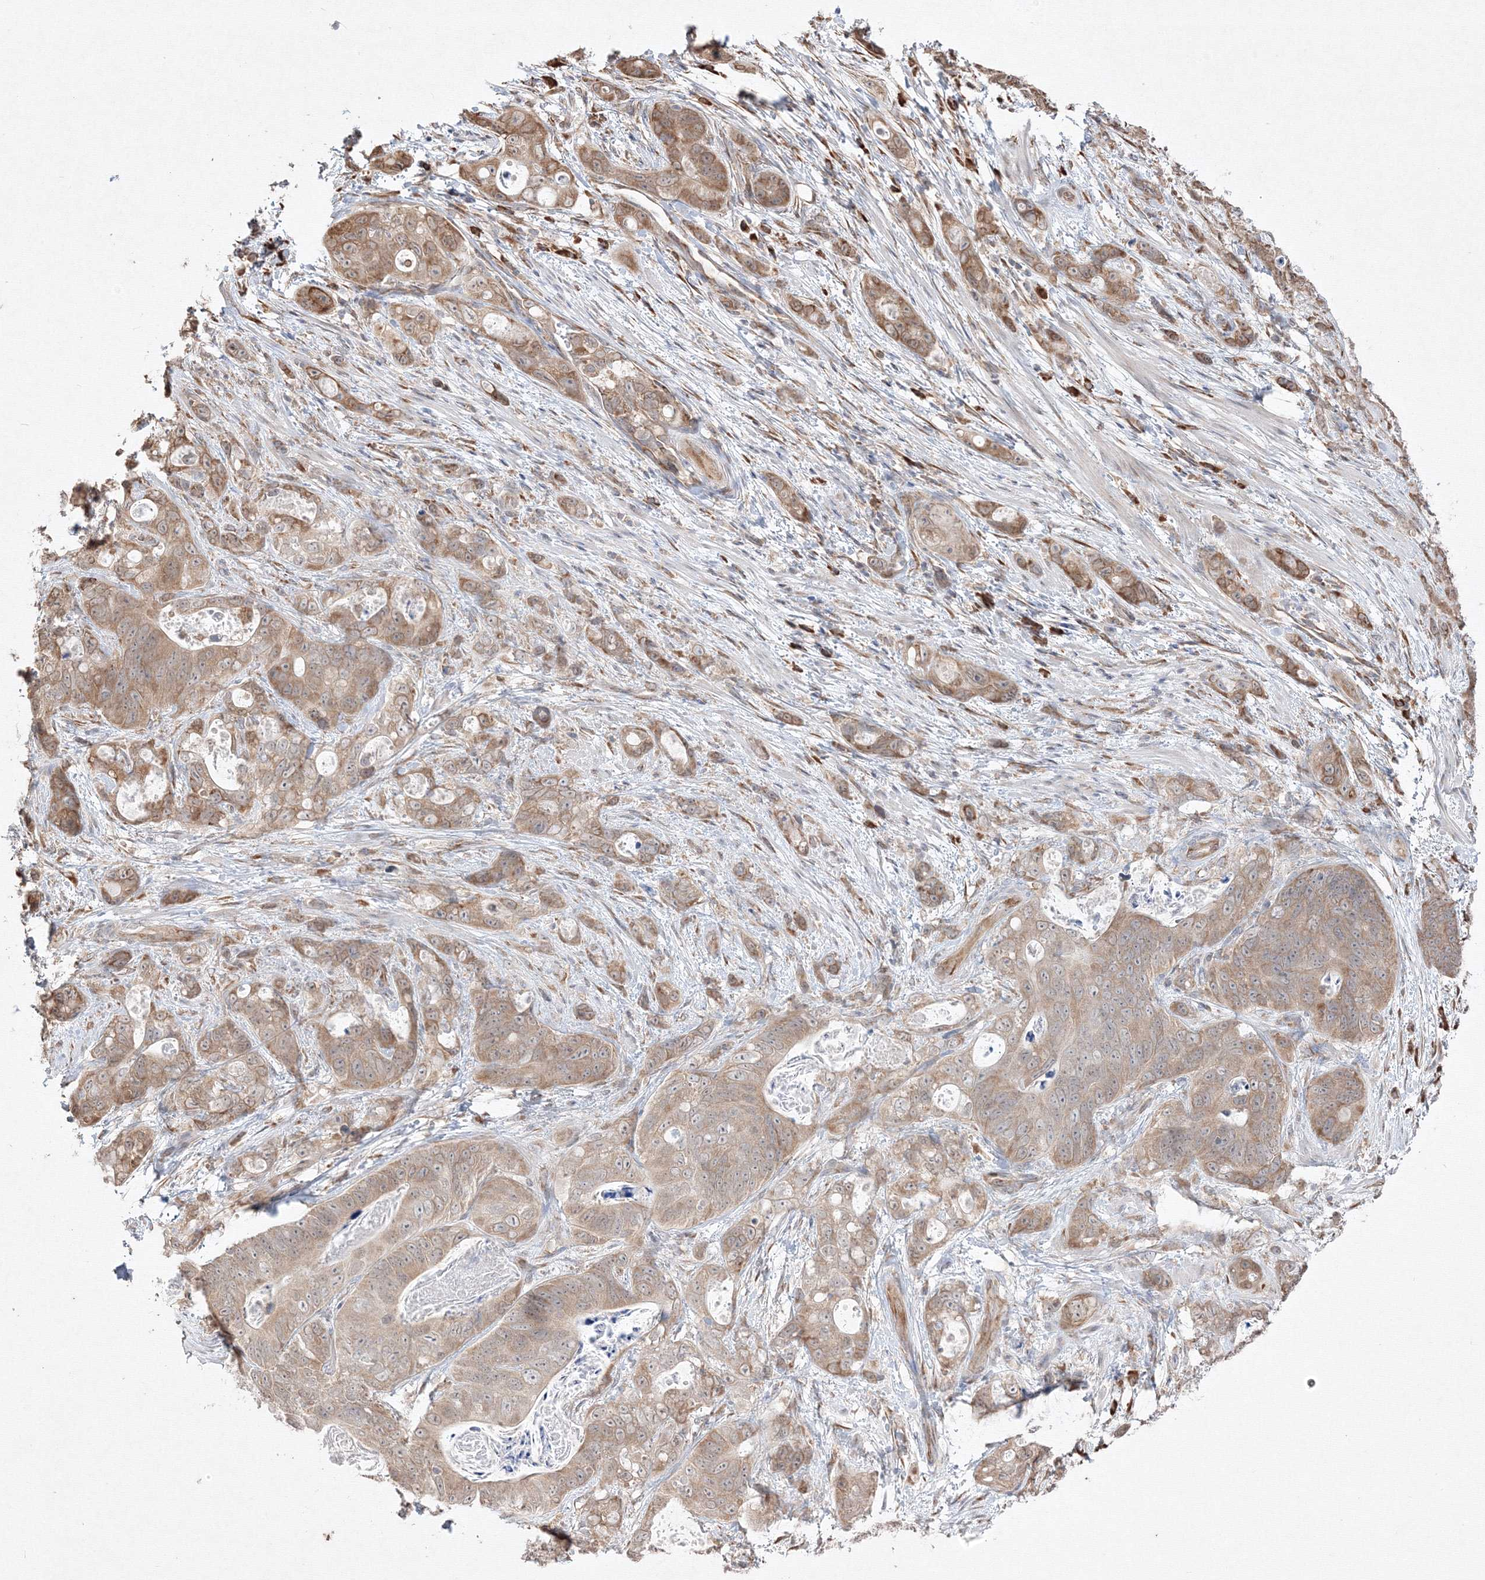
{"staining": {"intensity": "moderate", "quantity": ">75%", "location": "cytoplasmic/membranous"}, "tissue": "stomach cancer", "cell_type": "Tumor cells", "image_type": "cancer", "snomed": [{"axis": "morphology", "description": "Normal tissue, NOS"}, {"axis": "morphology", "description": "Adenocarcinoma, NOS"}, {"axis": "topography", "description": "Stomach"}], "caption": "DAB (3,3'-diaminobenzidine) immunohistochemical staining of human adenocarcinoma (stomach) demonstrates moderate cytoplasmic/membranous protein expression in approximately >75% of tumor cells.", "gene": "FBXL8", "patient": {"sex": "female", "age": 89}}